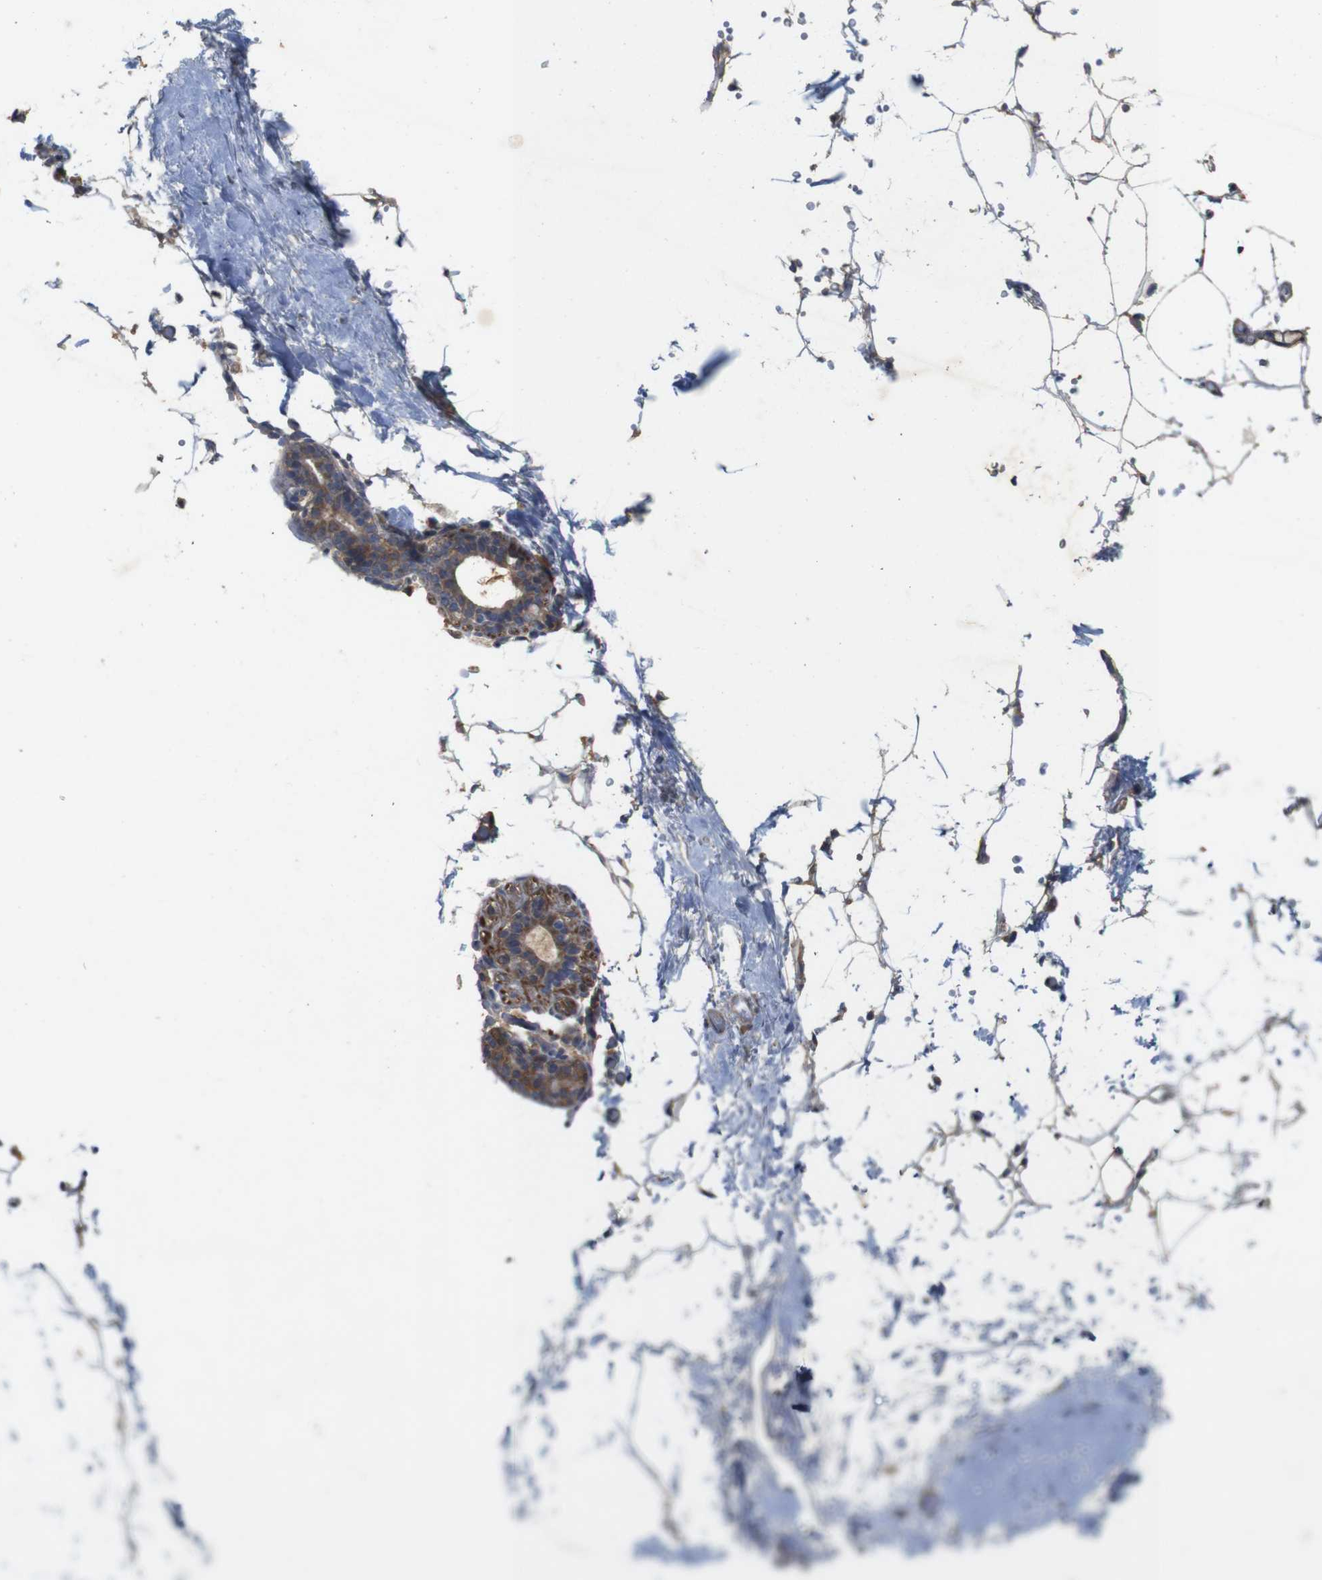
{"staining": {"intensity": "negative", "quantity": "none", "location": "none"}, "tissue": "adipose tissue", "cell_type": "Adipocytes", "image_type": "normal", "snomed": [{"axis": "morphology", "description": "Normal tissue, NOS"}, {"axis": "topography", "description": "Breast"}, {"axis": "topography", "description": "Soft tissue"}], "caption": "Adipocytes show no significant staining in normal adipose tissue.", "gene": "KCNS3", "patient": {"sex": "female", "age": 75}}